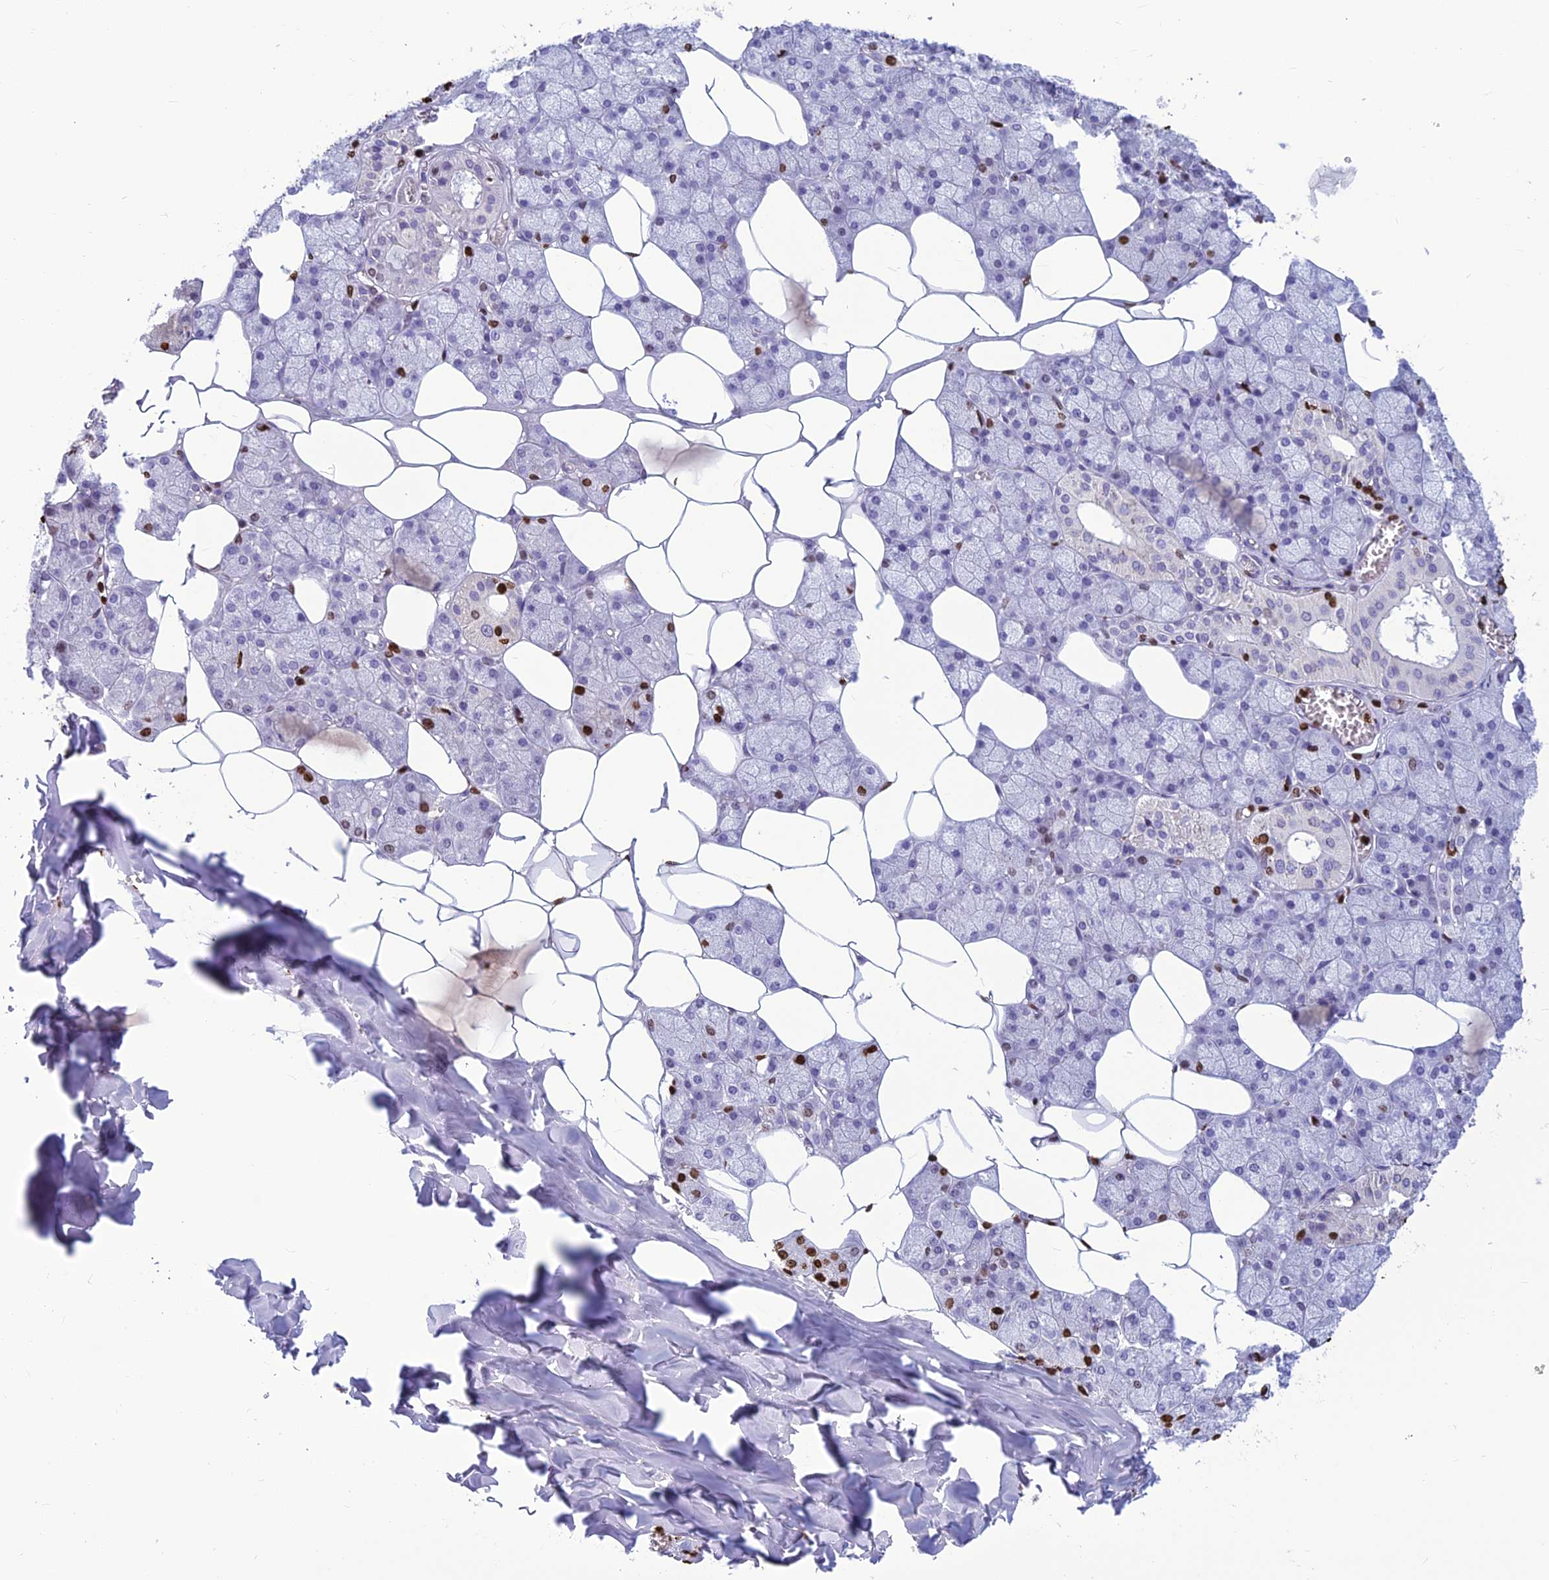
{"staining": {"intensity": "strong", "quantity": "<25%", "location": "nuclear"}, "tissue": "salivary gland", "cell_type": "Glandular cells", "image_type": "normal", "snomed": [{"axis": "morphology", "description": "Normal tissue, NOS"}, {"axis": "topography", "description": "Salivary gland"}], "caption": "This photomicrograph exhibits benign salivary gland stained with immunohistochemistry (IHC) to label a protein in brown. The nuclear of glandular cells show strong positivity for the protein. Nuclei are counter-stained blue.", "gene": "AKAP17A", "patient": {"sex": "male", "age": 62}}